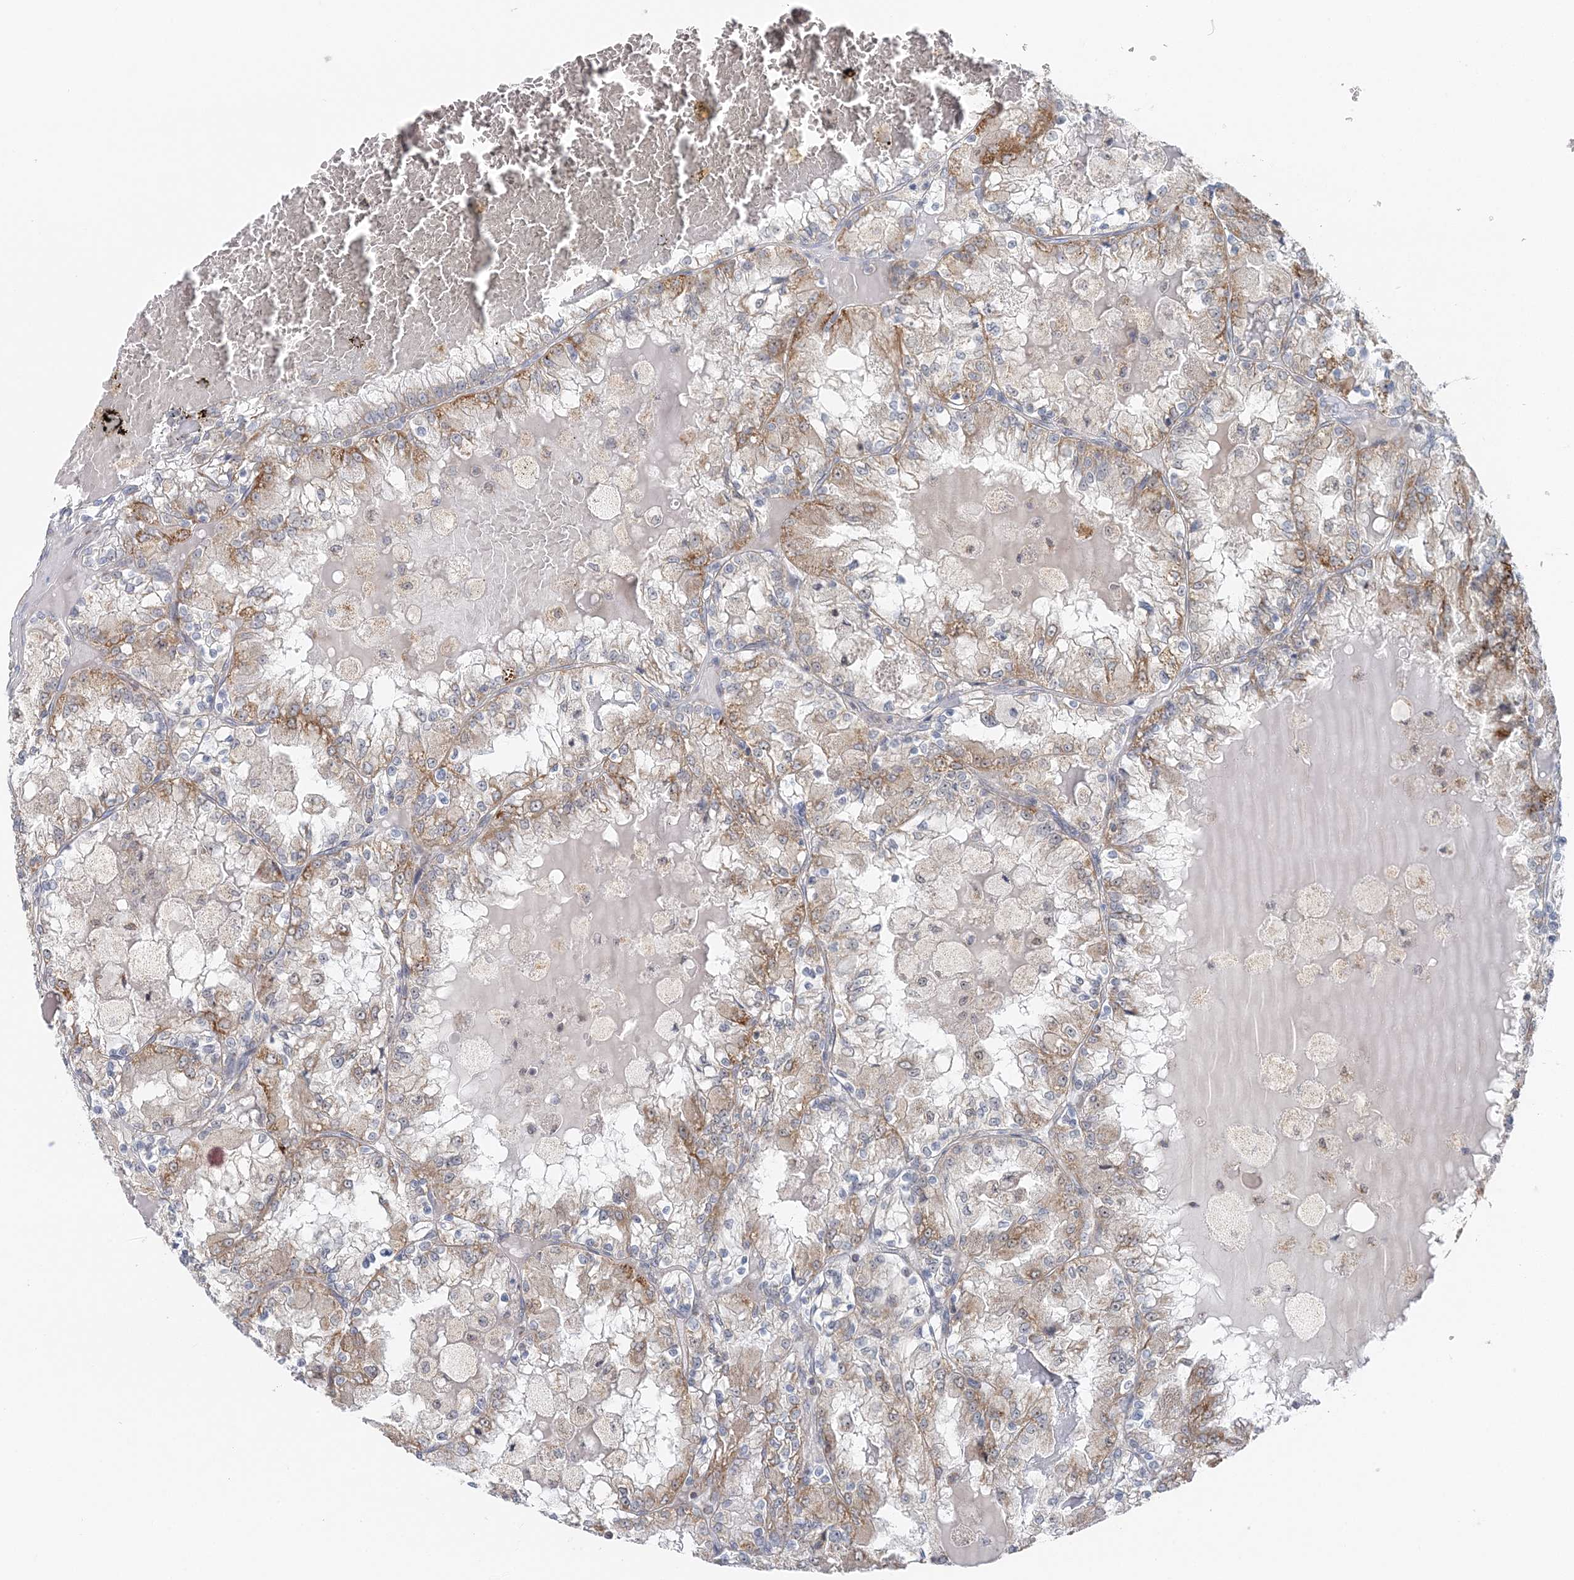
{"staining": {"intensity": "moderate", "quantity": "25%-75%", "location": "cytoplasmic/membranous"}, "tissue": "renal cancer", "cell_type": "Tumor cells", "image_type": "cancer", "snomed": [{"axis": "morphology", "description": "Adenocarcinoma, NOS"}, {"axis": "topography", "description": "Kidney"}], "caption": "A photomicrograph showing moderate cytoplasmic/membranous positivity in about 25%-75% of tumor cells in renal cancer (adenocarcinoma), as visualized by brown immunohistochemical staining.", "gene": "RNF150", "patient": {"sex": "female", "age": 56}}